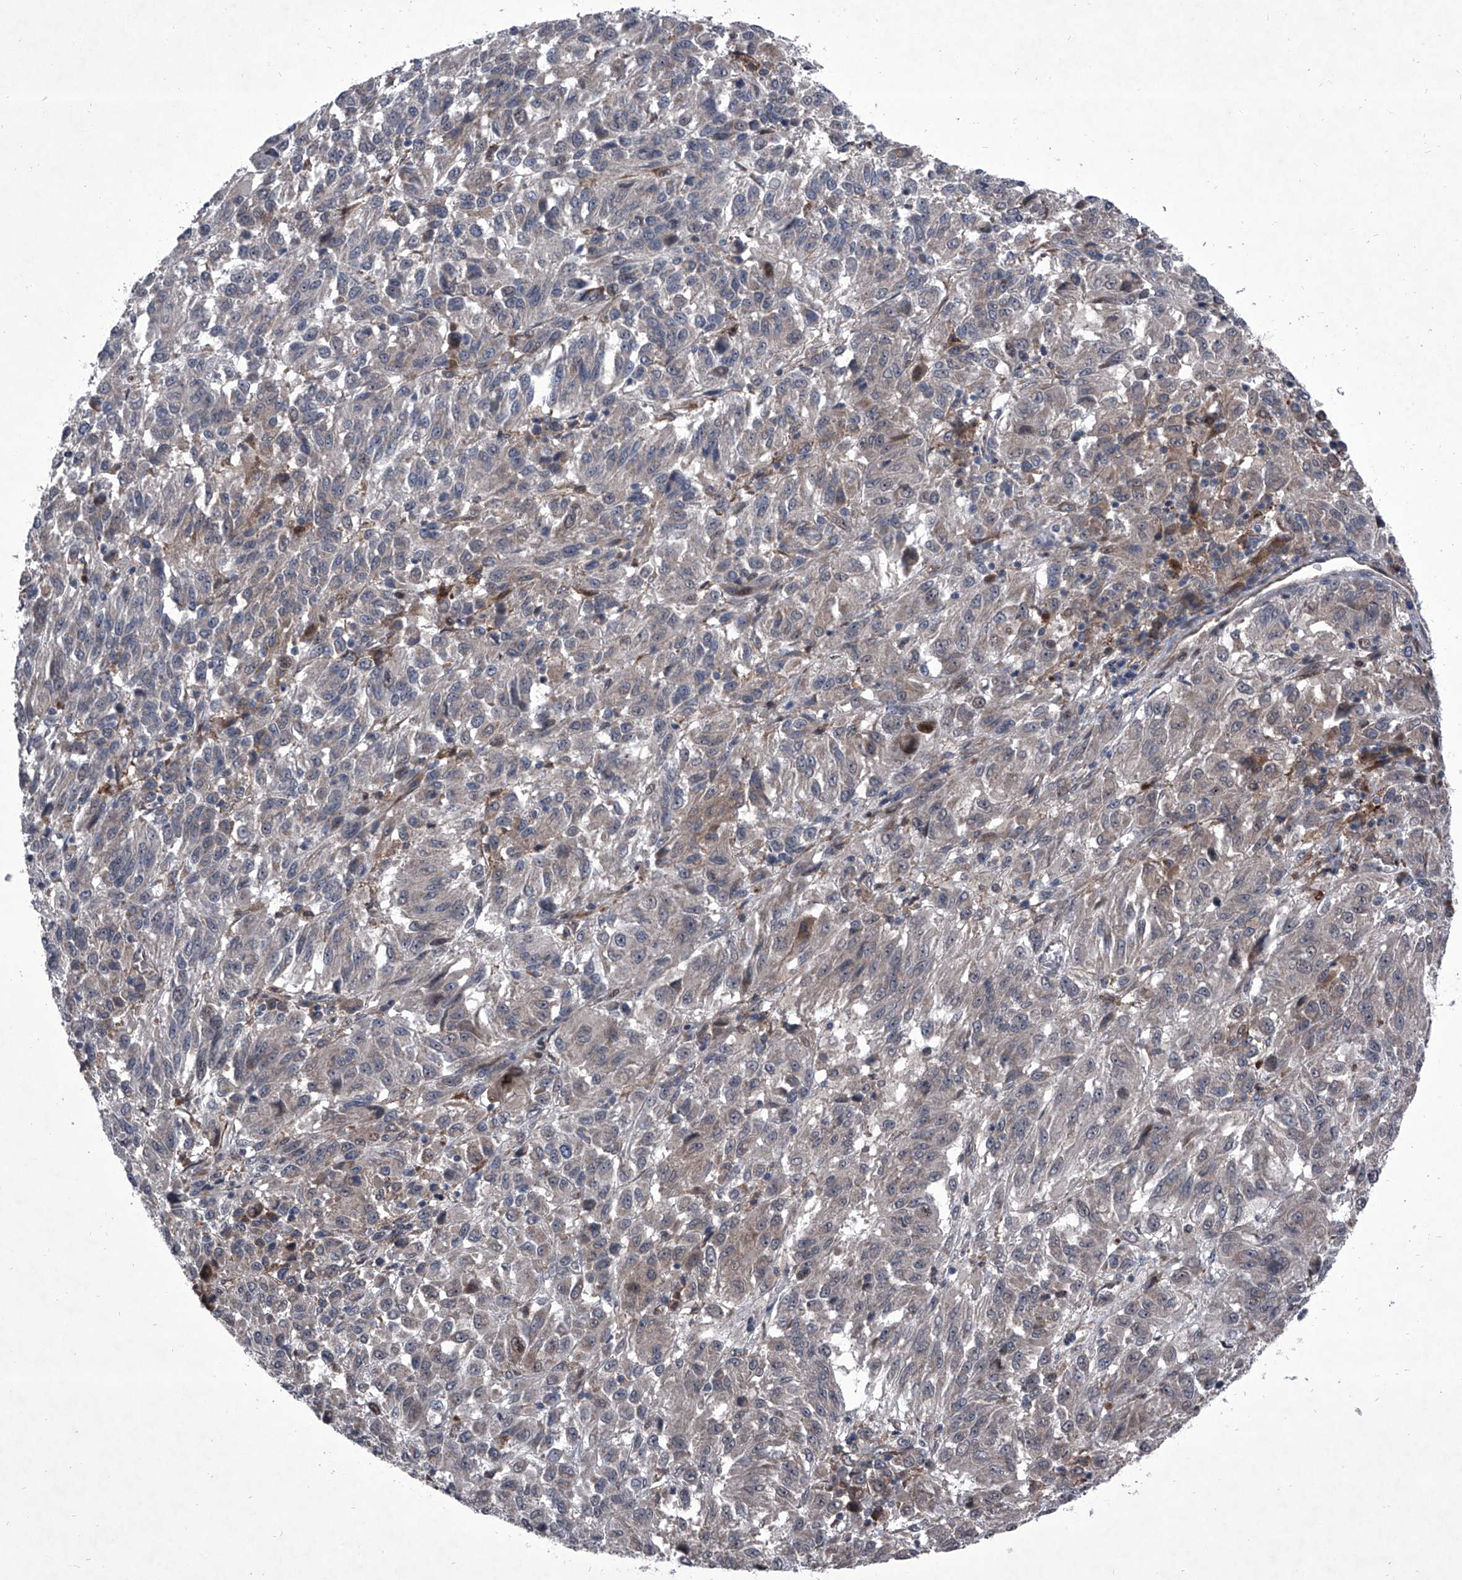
{"staining": {"intensity": "negative", "quantity": "none", "location": "none"}, "tissue": "melanoma", "cell_type": "Tumor cells", "image_type": "cancer", "snomed": [{"axis": "morphology", "description": "Malignant melanoma, Metastatic site"}, {"axis": "topography", "description": "Lung"}], "caption": "This is an immunohistochemistry micrograph of human melanoma. There is no expression in tumor cells.", "gene": "ELK4", "patient": {"sex": "male", "age": 64}}